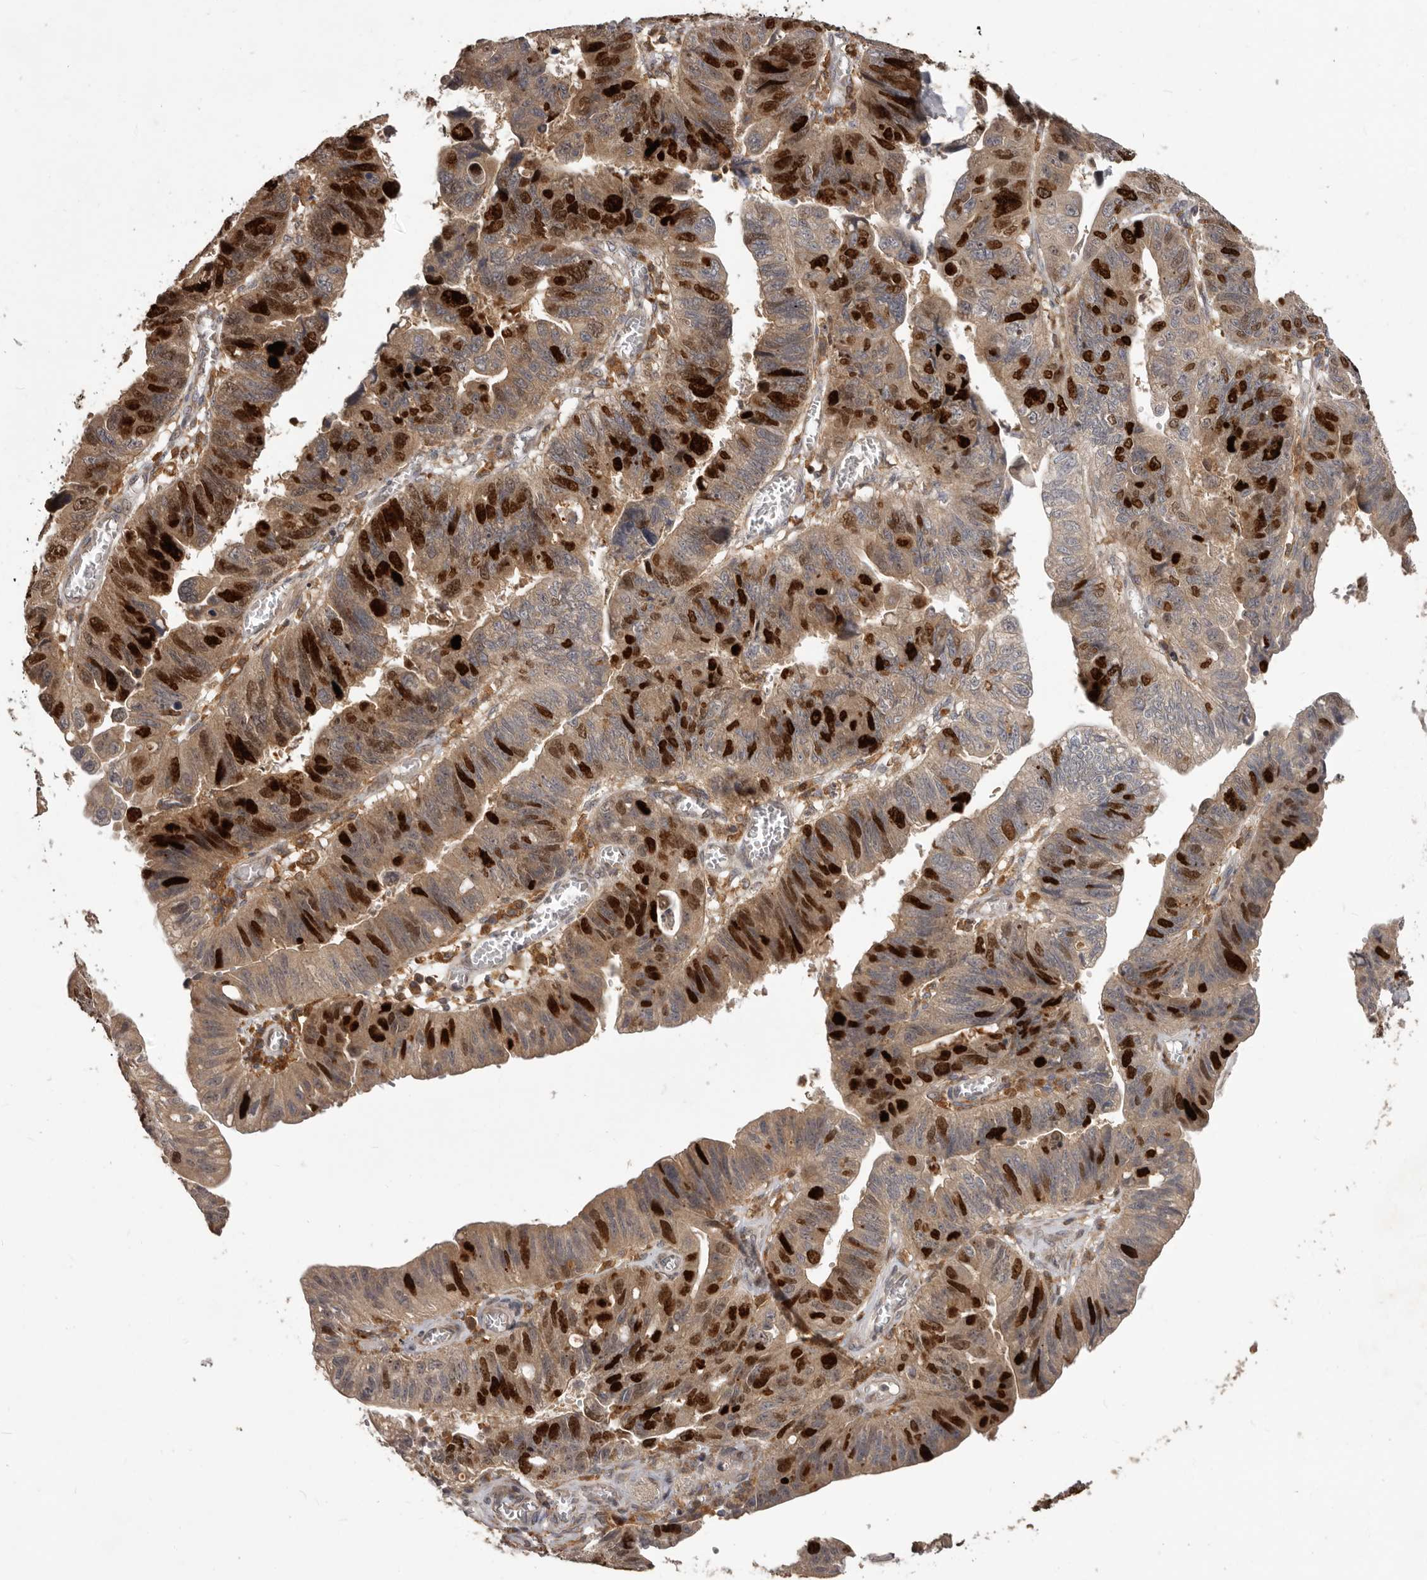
{"staining": {"intensity": "strong", "quantity": "25%-75%", "location": "nuclear"}, "tissue": "stomach cancer", "cell_type": "Tumor cells", "image_type": "cancer", "snomed": [{"axis": "morphology", "description": "Adenocarcinoma, NOS"}, {"axis": "topography", "description": "Stomach"}], "caption": "A brown stain highlights strong nuclear staining of a protein in human stomach cancer (adenocarcinoma) tumor cells.", "gene": "RNF187", "patient": {"sex": "male", "age": 59}}